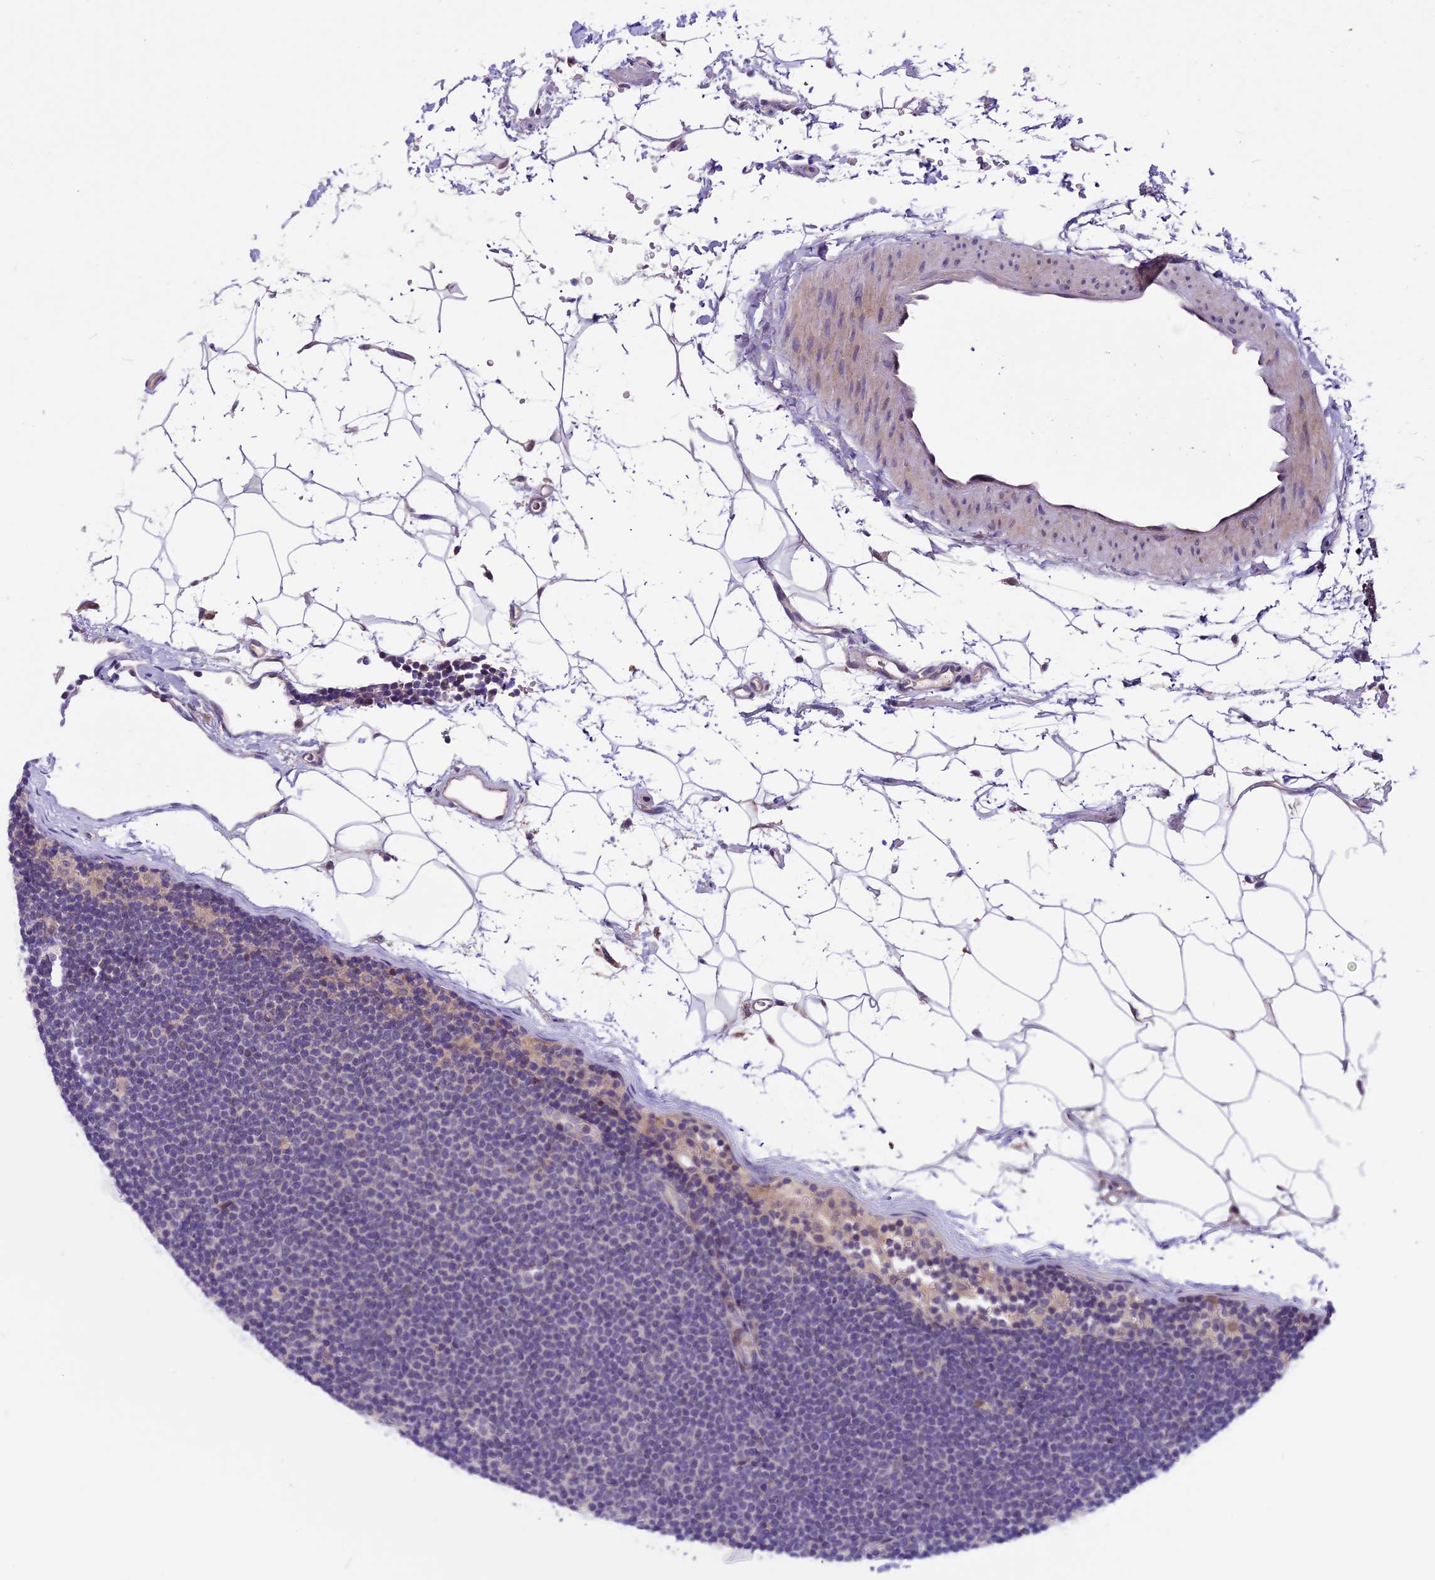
{"staining": {"intensity": "negative", "quantity": "none", "location": "none"}, "tissue": "lymphoma", "cell_type": "Tumor cells", "image_type": "cancer", "snomed": [{"axis": "morphology", "description": "Malignant lymphoma, non-Hodgkin's type, Low grade"}, {"axis": "topography", "description": "Lymph node"}], "caption": "Immunohistochemistry (IHC) image of neoplastic tissue: human low-grade malignant lymphoma, non-Hodgkin's type stained with DAB displays no significant protein staining in tumor cells.", "gene": "XKR7", "patient": {"sex": "female", "age": 53}}